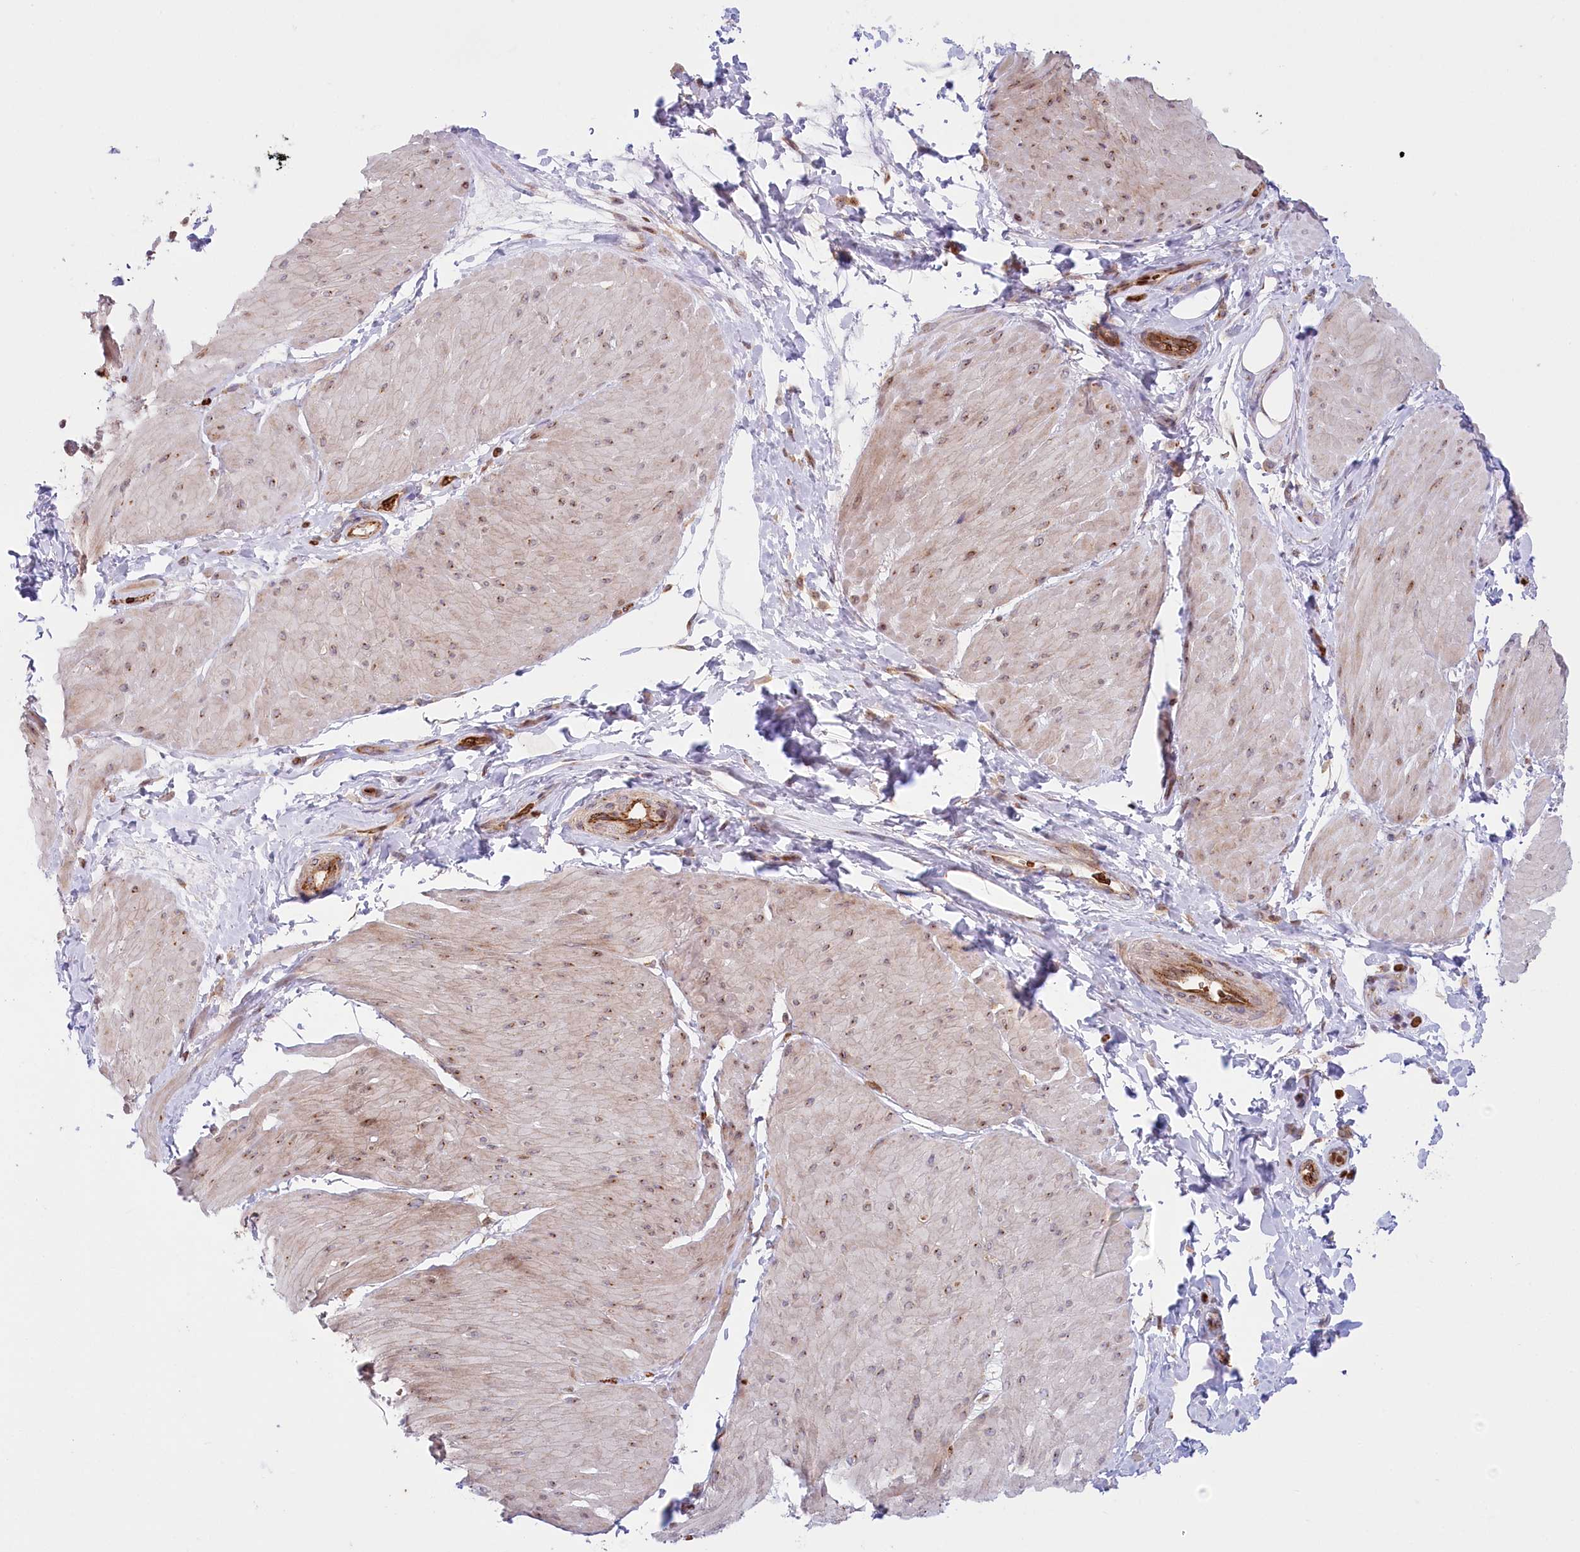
{"staining": {"intensity": "weak", "quantity": "25%-75%", "location": "cytoplasmic/membranous,nuclear"}, "tissue": "smooth muscle", "cell_type": "Smooth muscle cells", "image_type": "normal", "snomed": [{"axis": "morphology", "description": "Urothelial carcinoma, High grade"}, {"axis": "topography", "description": "Urinary bladder"}], "caption": "Immunohistochemical staining of normal human smooth muscle displays weak cytoplasmic/membranous,nuclear protein expression in about 25%-75% of smooth muscle cells.", "gene": "COMMD3", "patient": {"sex": "male", "age": 46}}